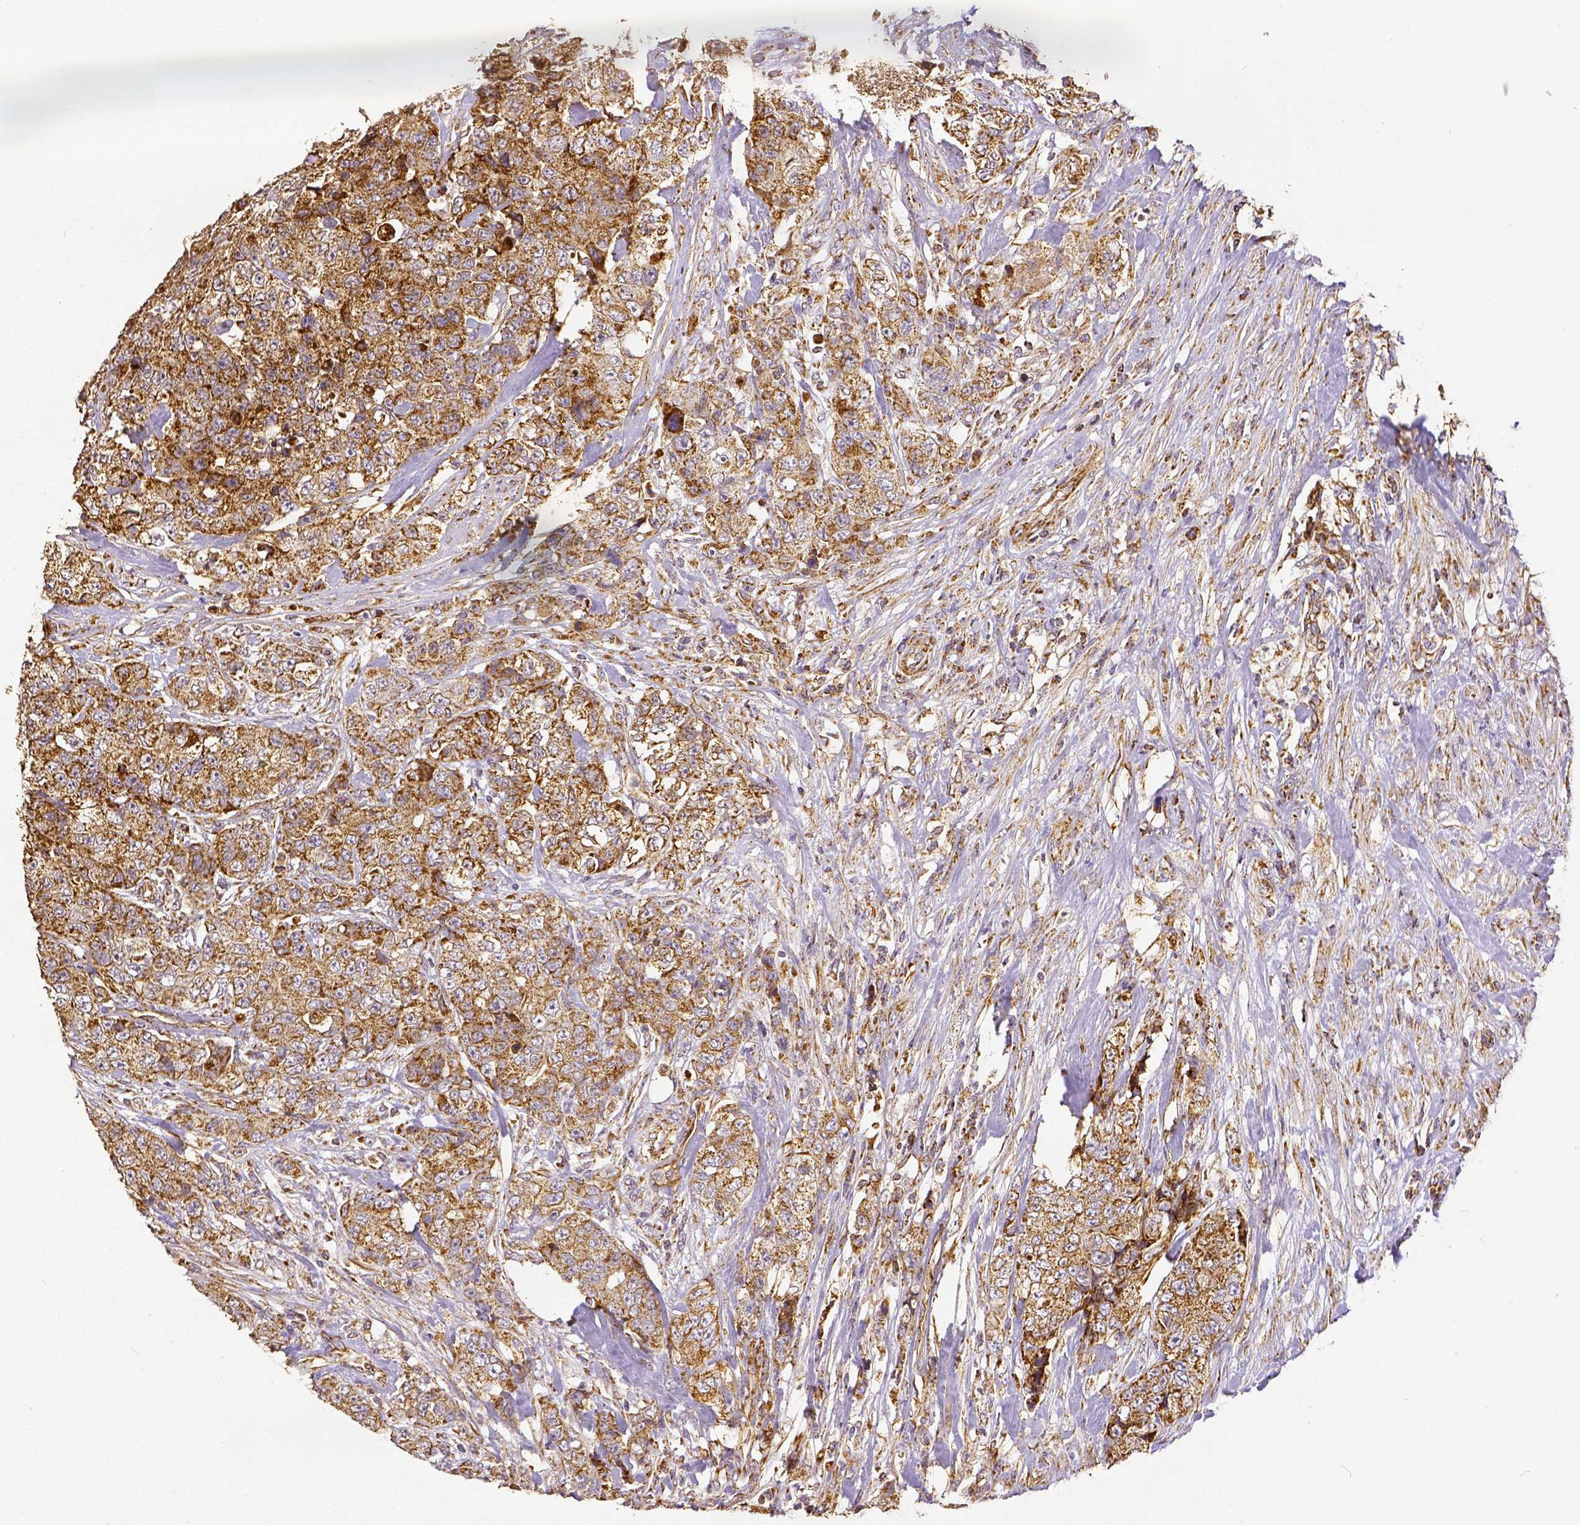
{"staining": {"intensity": "moderate", "quantity": ">75%", "location": "cytoplasmic/membranous"}, "tissue": "urothelial cancer", "cell_type": "Tumor cells", "image_type": "cancer", "snomed": [{"axis": "morphology", "description": "Urothelial carcinoma, High grade"}, {"axis": "topography", "description": "Urinary bladder"}], "caption": "Immunohistochemical staining of urothelial cancer shows medium levels of moderate cytoplasmic/membranous staining in approximately >75% of tumor cells. The protein of interest is shown in brown color, while the nuclei are stained blue.", "gene": "SDHB", "patient": {"sex": "female", "age": 78}}